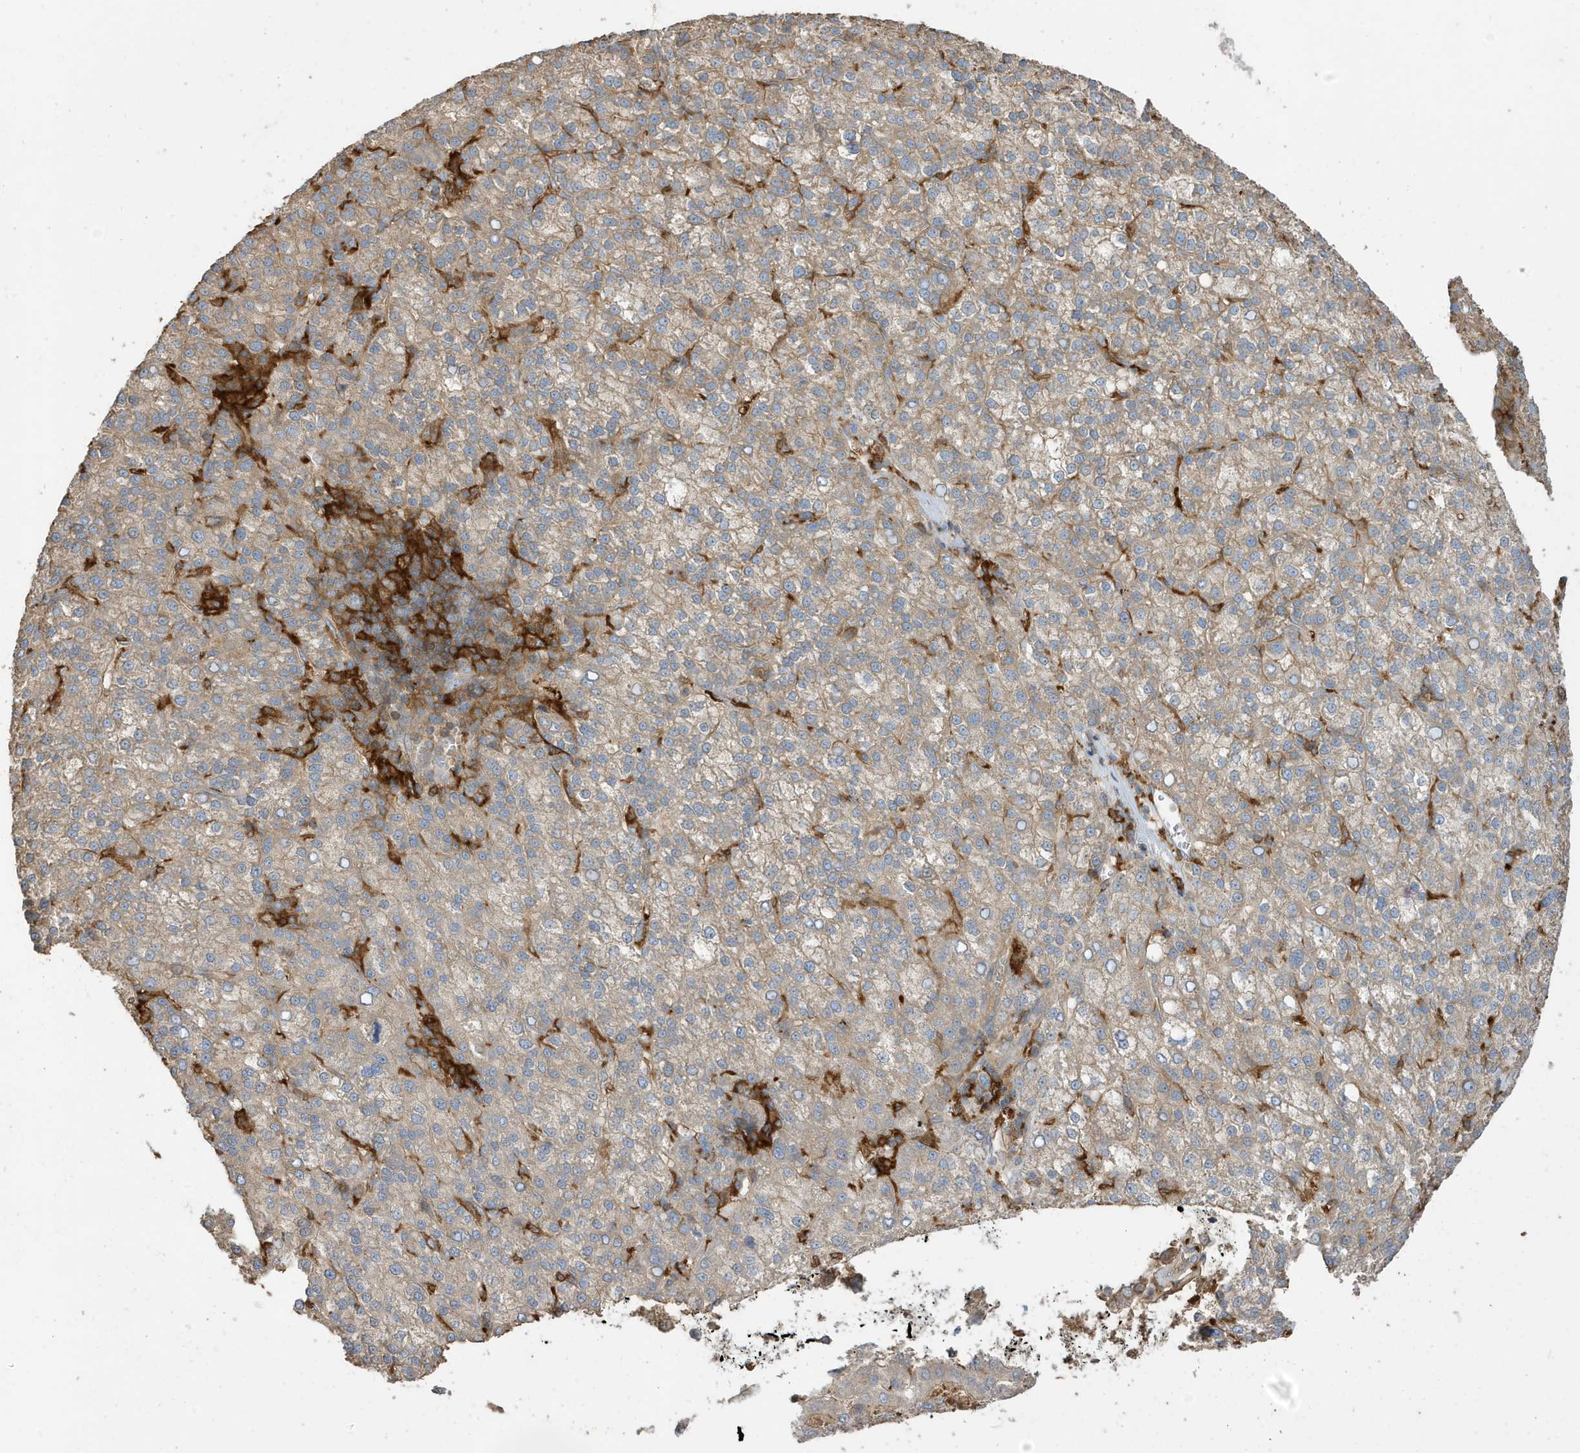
{"staining": {"intensity": "weak", "quantity": "25%-75%", "location": "cytoplasmic/membranous"}, "tissue": "liver cancer", "cell_type": "Tumor cells", "image_type": "cancer", "snomed": [{"axis": "morphology", "description": "Carcinoma, Hepatocellular, NOS"}, {"axis": "topography", "description": "Liver"}], "caption": "High-power microscopy captured an IHC photomicrograph of liver cancer (hepatocellular carcinoma), revealing weak cytoplasmic/membranous positivity in about 25%-75% of tumor cells.", "gene": "ABTB1", "patient": {"sex": "female", "age": 58}}